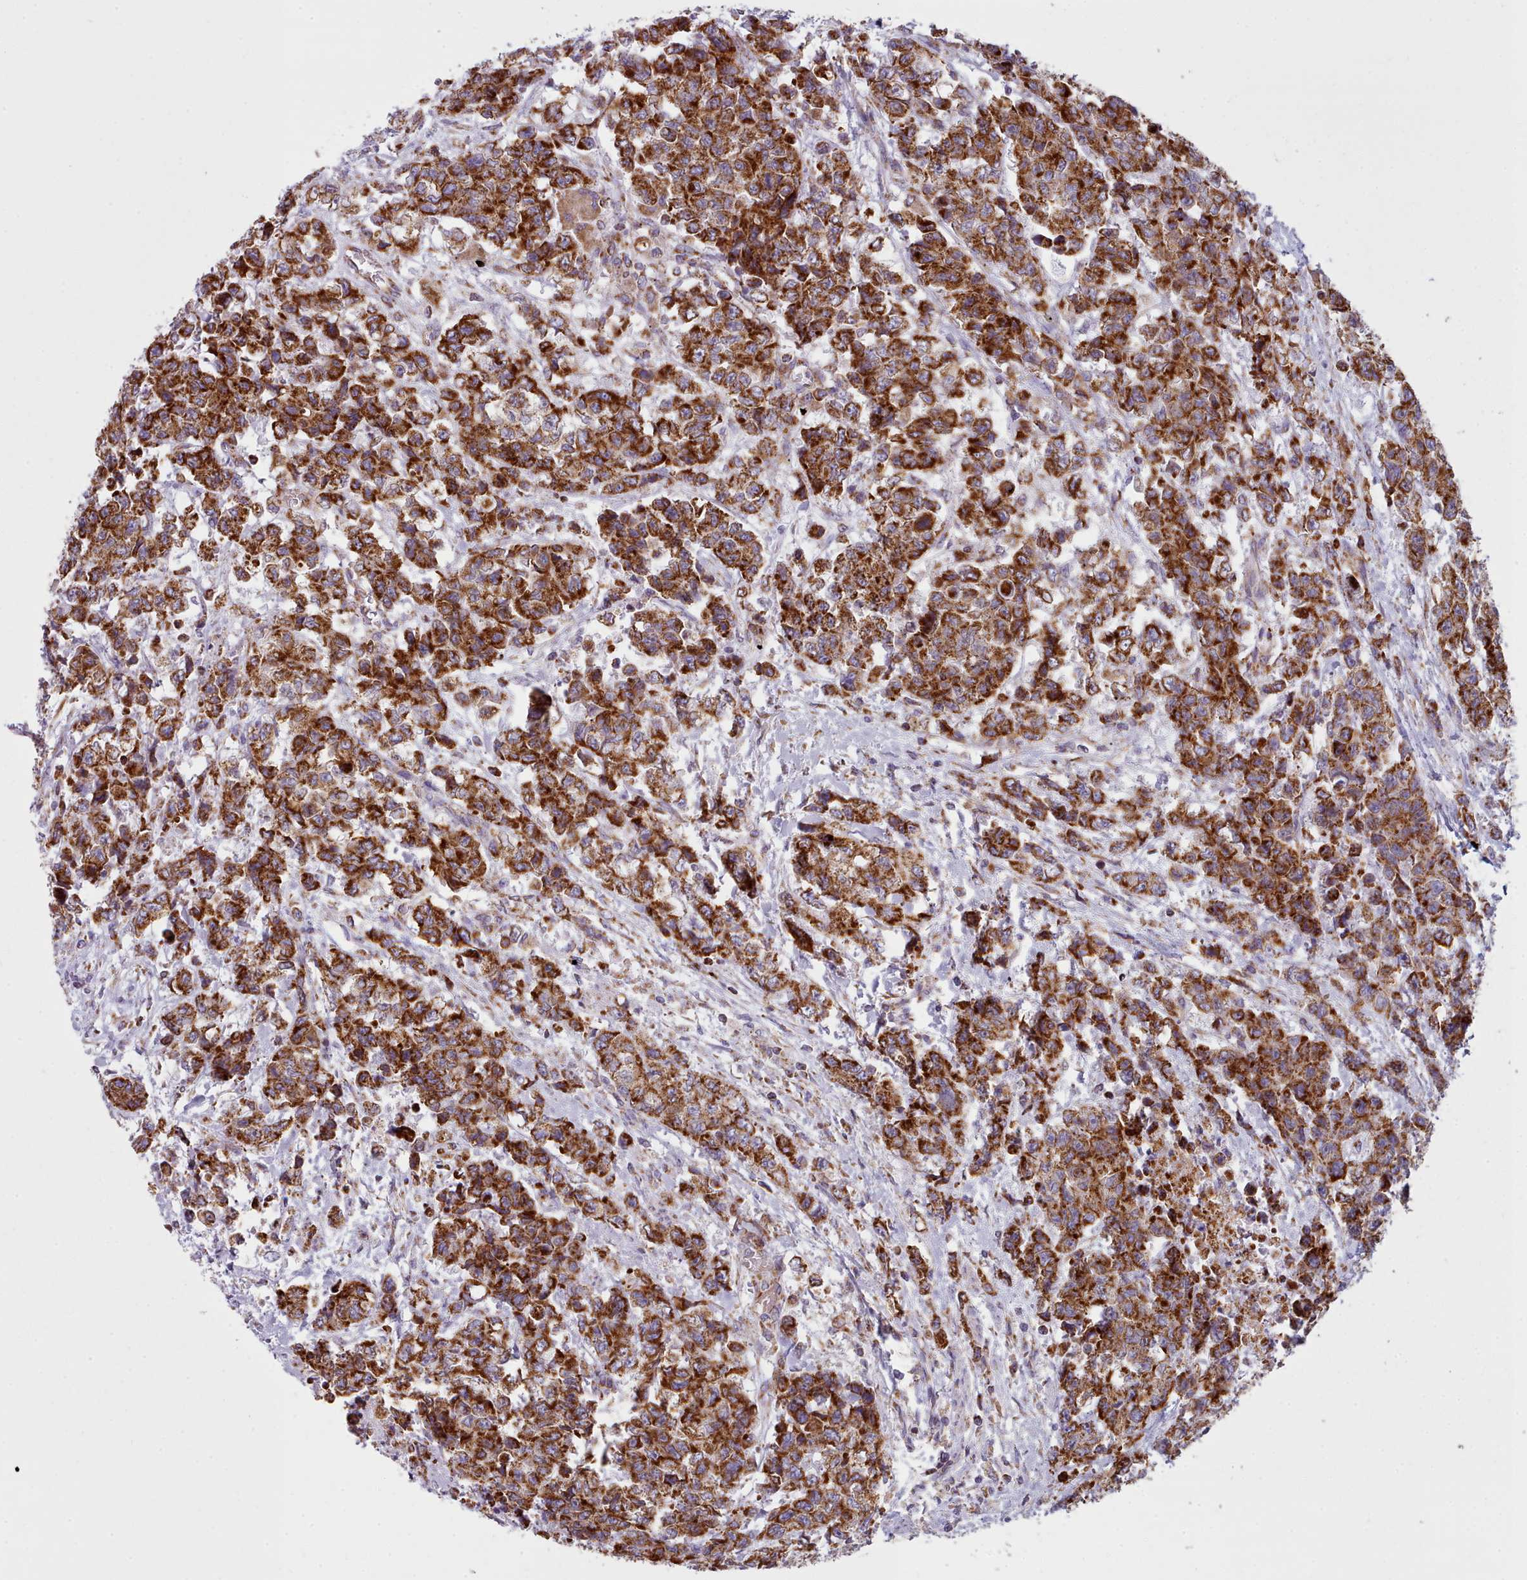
{"staining": {"intensity": "strong", "quantity": ">75%", "location": "cytoplasmic/membranous"}, "tissue": "urothelial cancer", "cell_type": "Tumor cells", "image_type": "cancer", "snomed": [{"axis": "morphology", "description": "Urothelial carcinoma, High grade"}, {"axis": "topography", "description": "Urinary bladder"}], "caption": "Human urothelial cancer stained with a protein marker reveals strong staining in tumor cells.", "gene": "SRP54", "patient": {"sex": "female", "age": 78}}